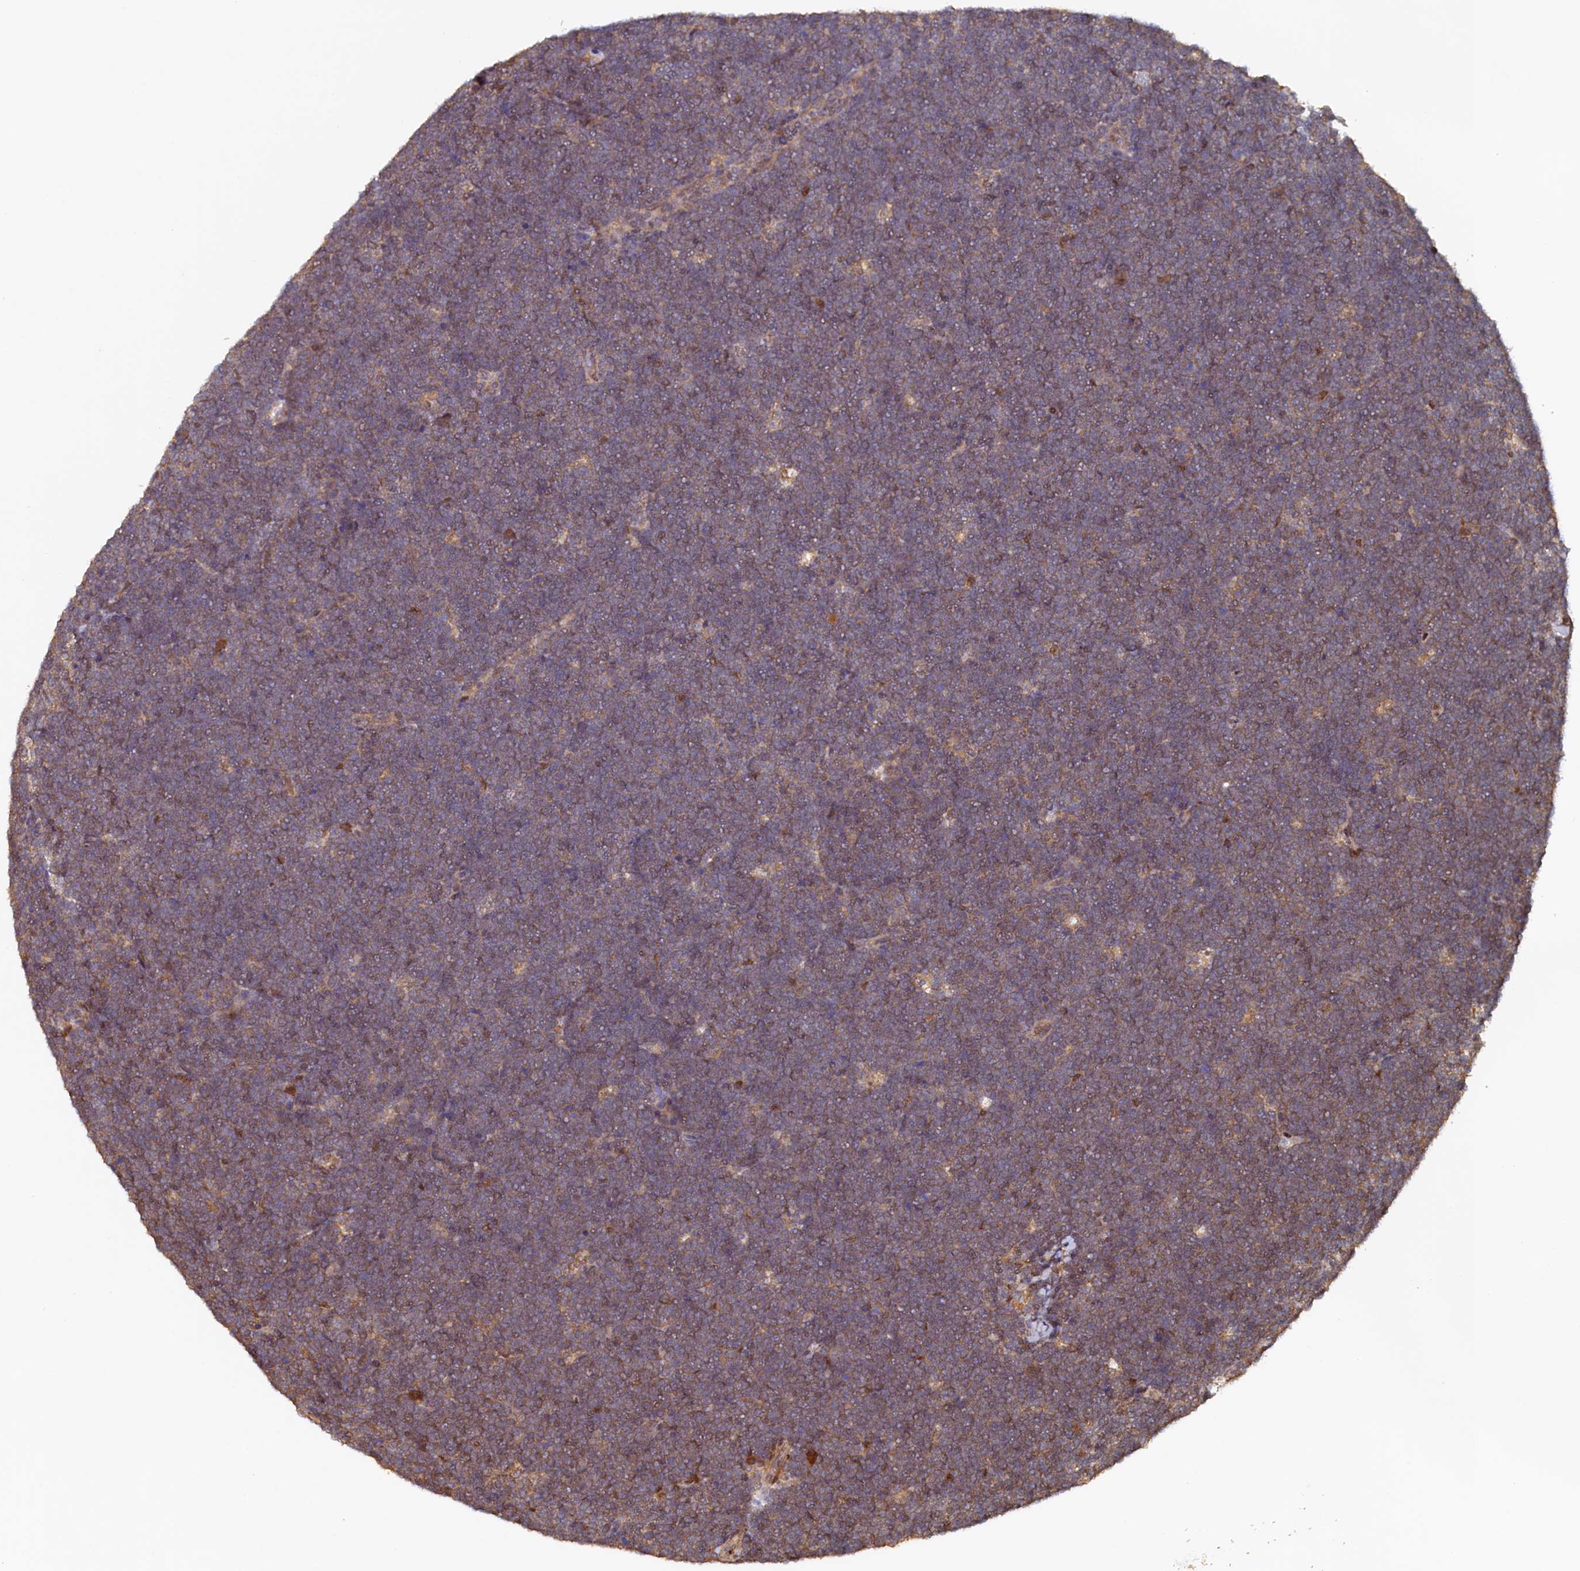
{"staining": {"intensity": "moderate", "quantity": ">75%", "location": "cytoplasmic/membranous"}, "tissue": "lymphoma", "cell_type": "Tumor cells", "image_type": "cancer", "snomed": [{"axis": "morphology", "description": "Malignant lymphoma, non-Hodgkin's type, High grade"}, {"axis": "topography", "description": "Lymph node"}], "caption": "Human malignant lymphoma, non-Hodgkin's type (high-grade) stained with a brown dye shows moderate cytoplasmic/membranous positive positivity in approximately >75% of tumor cells.", "gene": "UBL7", "patient": {"sex": "male", "age": 13}}